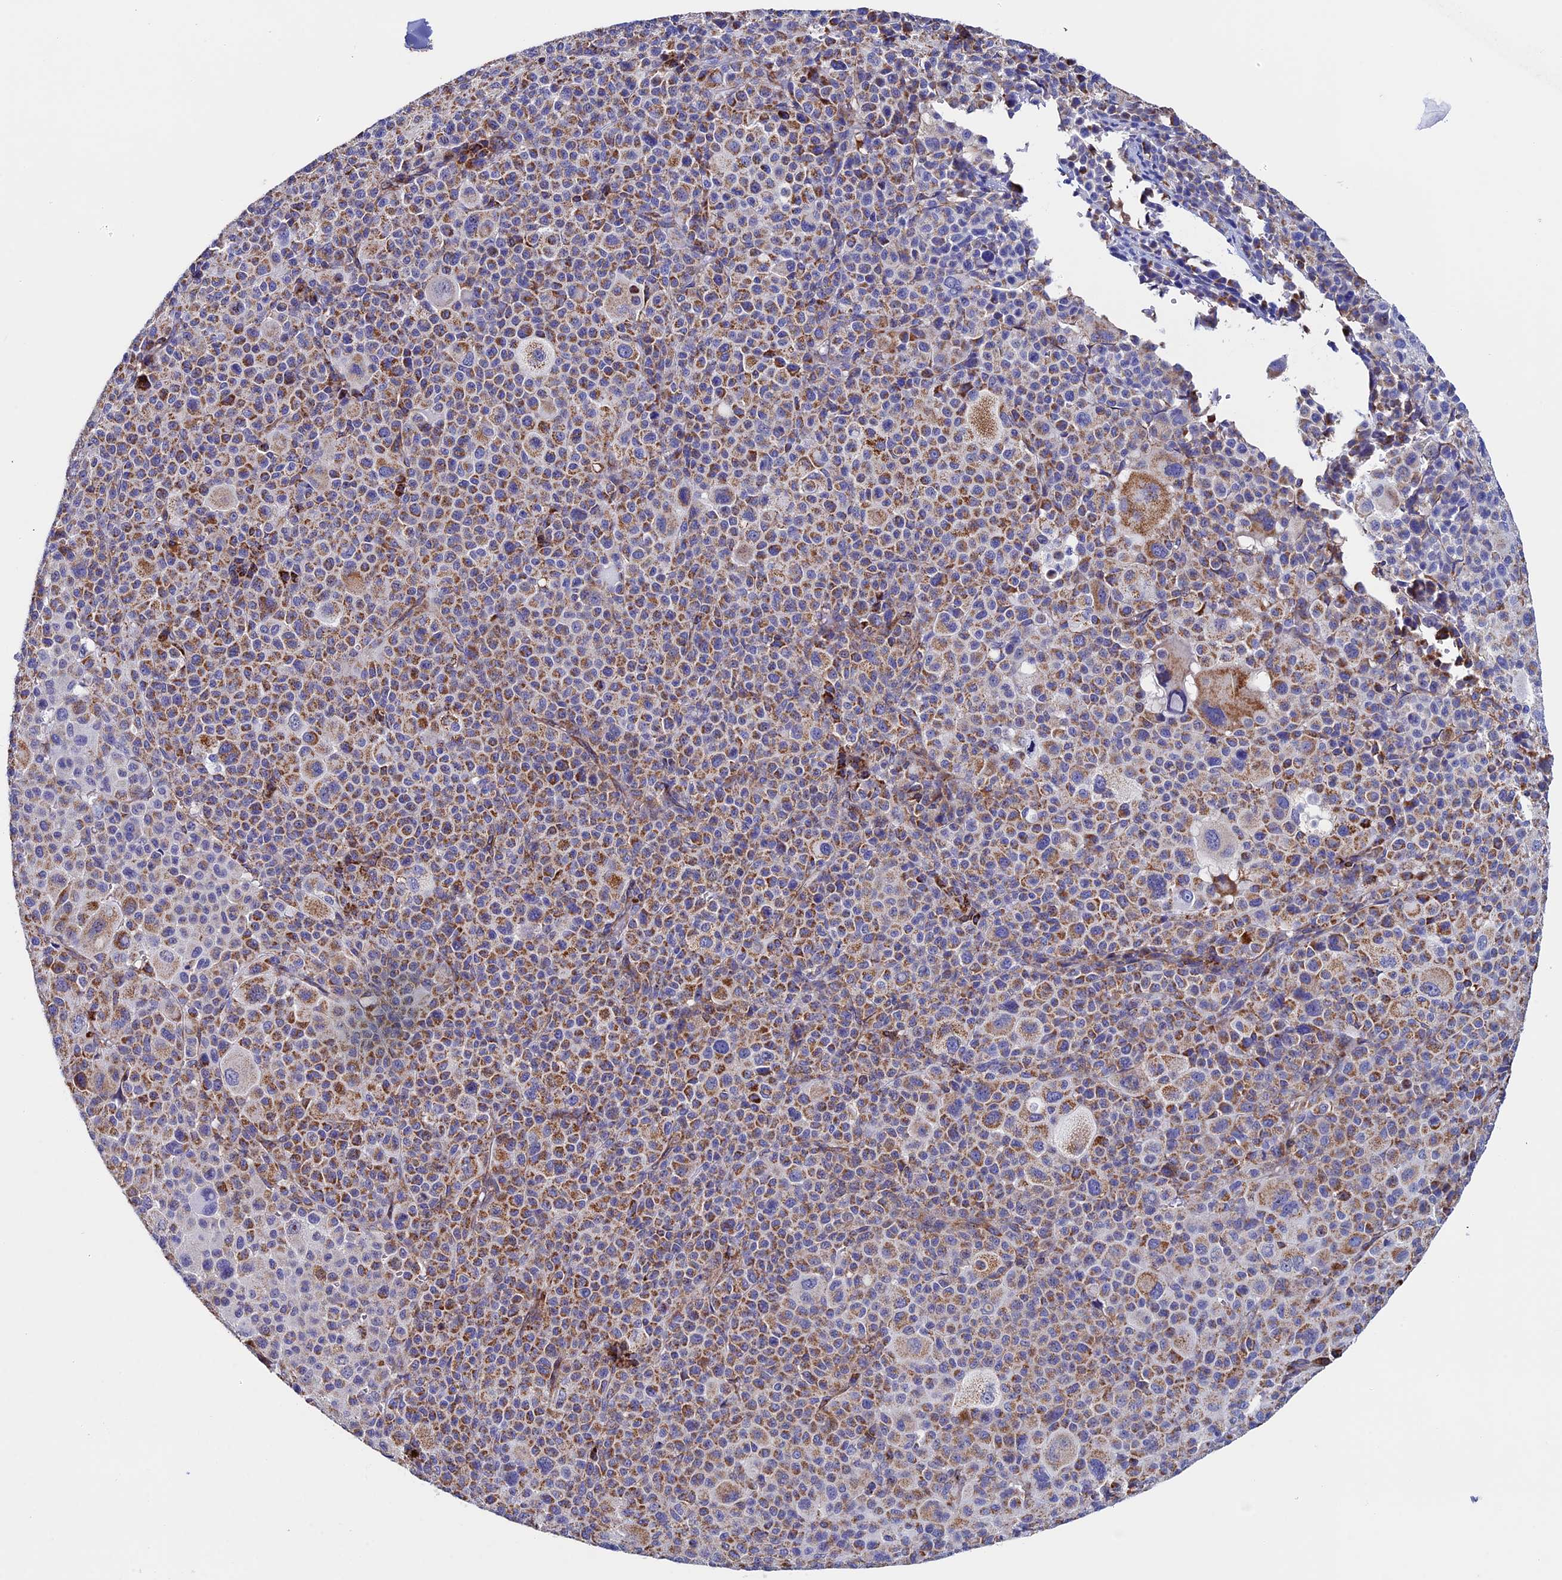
{"staining": {"intensity": "moderate", "quantity": ">75%", "location": "cytoplasmic/membranous"}, "tissue": "melanoma", "cell_type": "Tumor cells", "image_type": "cancer", "snomed": [{"axis": "morphology", "description": "Malignant melanoma, Metastatic site"}, {"axis": "topography", "description": "Skin"}], "caption": "Melanoma tissue exhibits moderate cytoplasmic/membranous expression in about >75% of tumor cells, visualized by immunohistochemistry.", "gene": "SLC9A5", "patient": {"sex": "female", "age": 74}}